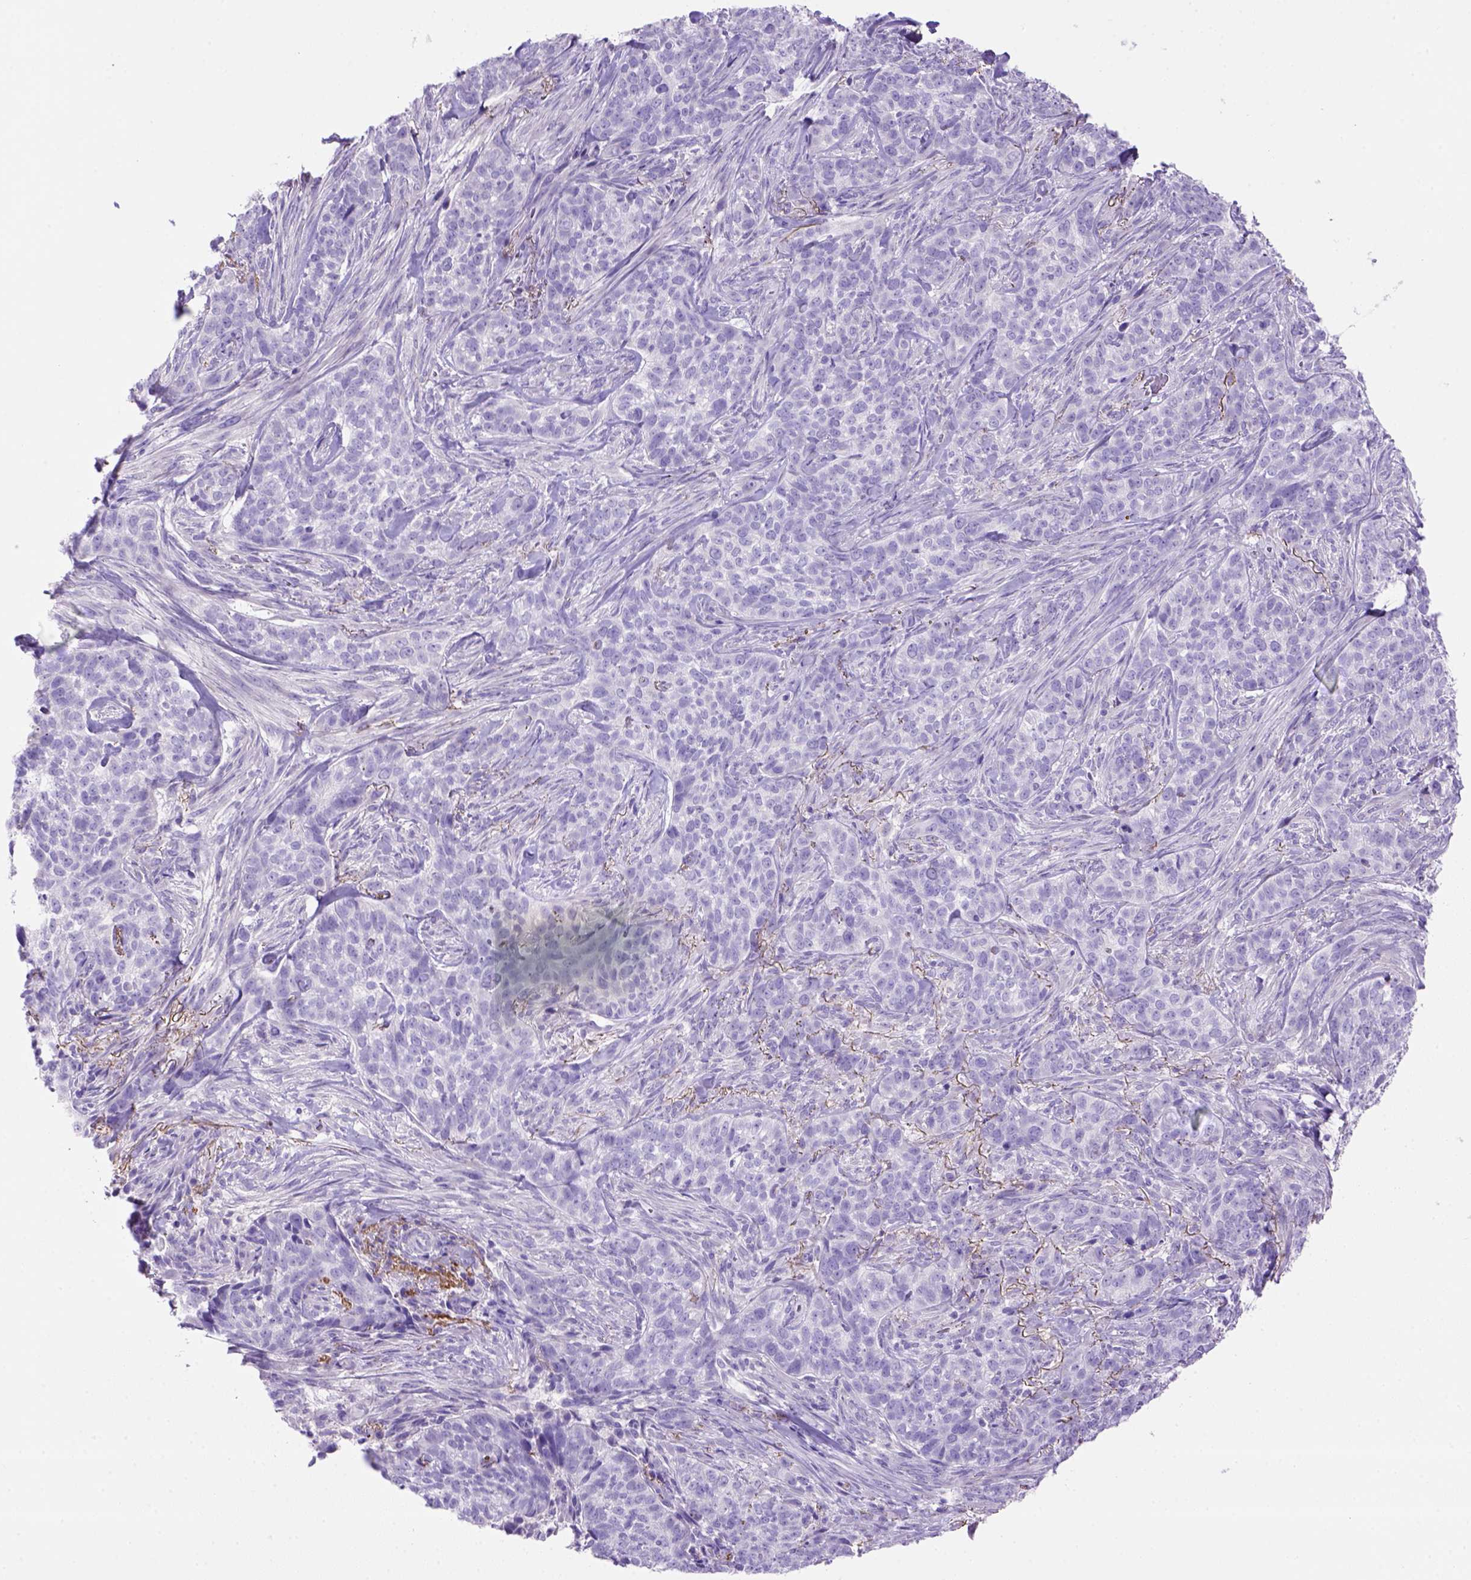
{"staining": {"intensity": "negative", "quantity": "none", "location": "none"}, "tissue": "skin cancer", "cell_type": "Tumor cells", "image_type": "cancer", "snomed": [{"axis": "morphology", "description": "Basal cell carcinoma"}, {"axis": "topography", "description": "Skin"}], "caption": "IHC photomicrograph of human skin cancer (basal cell carcinoma) stained for a protein (brown), which demonstrates no positivity in tumor cells. (Immunohistochemistry, brightfield microscopy, high magnification).", "gene": "SIRPD", "patient": {"sex": "female", "age": 69}}